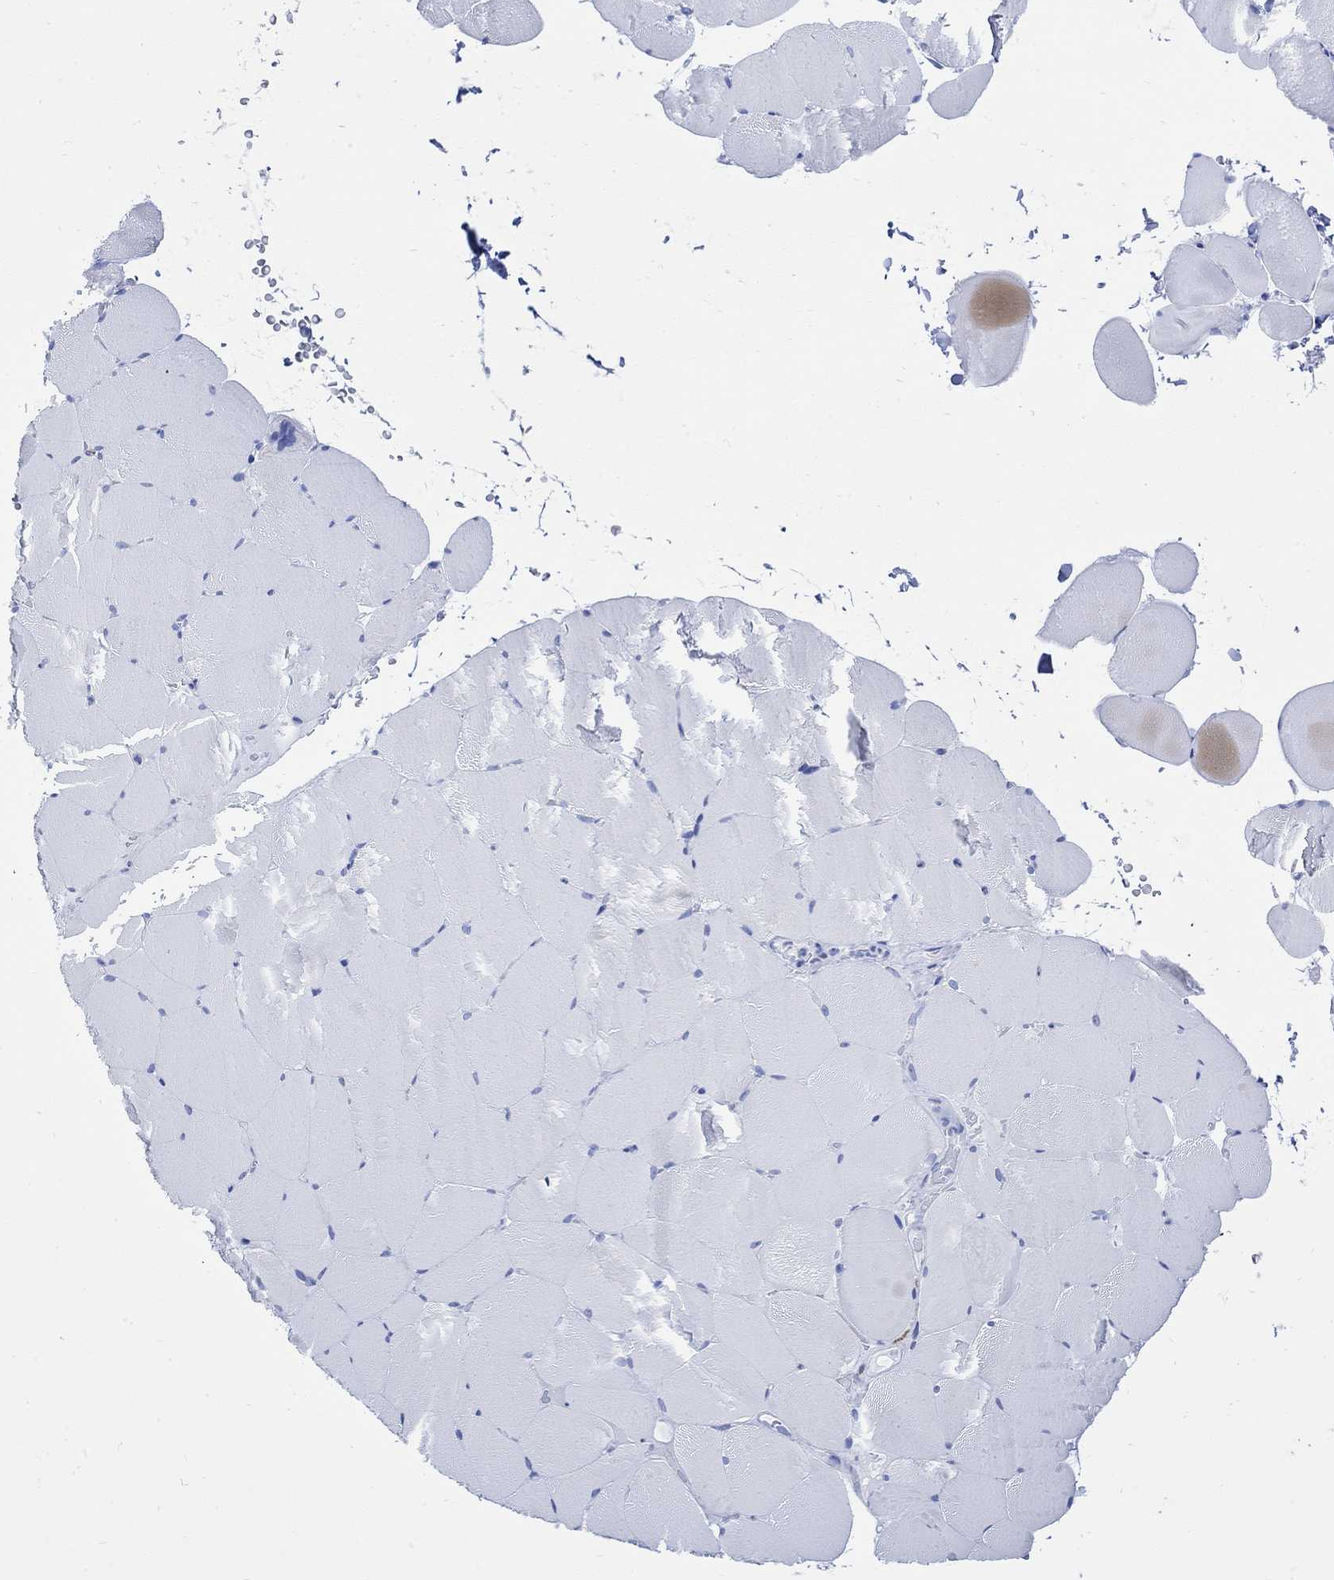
{"staining": {"intensity": "negative", "quantity": "none", "location": "none"}, "tissue": "skeletal muscle", "cell_type": "Myocytes", "image_type": "normal", "snomed": [{"axis": "morphology", "description": "Normal tissue, NOS"}, {"axis": "topography", "description": "Skeletal muscle"}], "caption": "Myocytes are negative for brown protein staining in benign skeletal muscle. (Brightfield microscopy of DAB IHC at high magnification).", "gene": "CPLX1", "patient": {"sex": "female", "age": 37}}